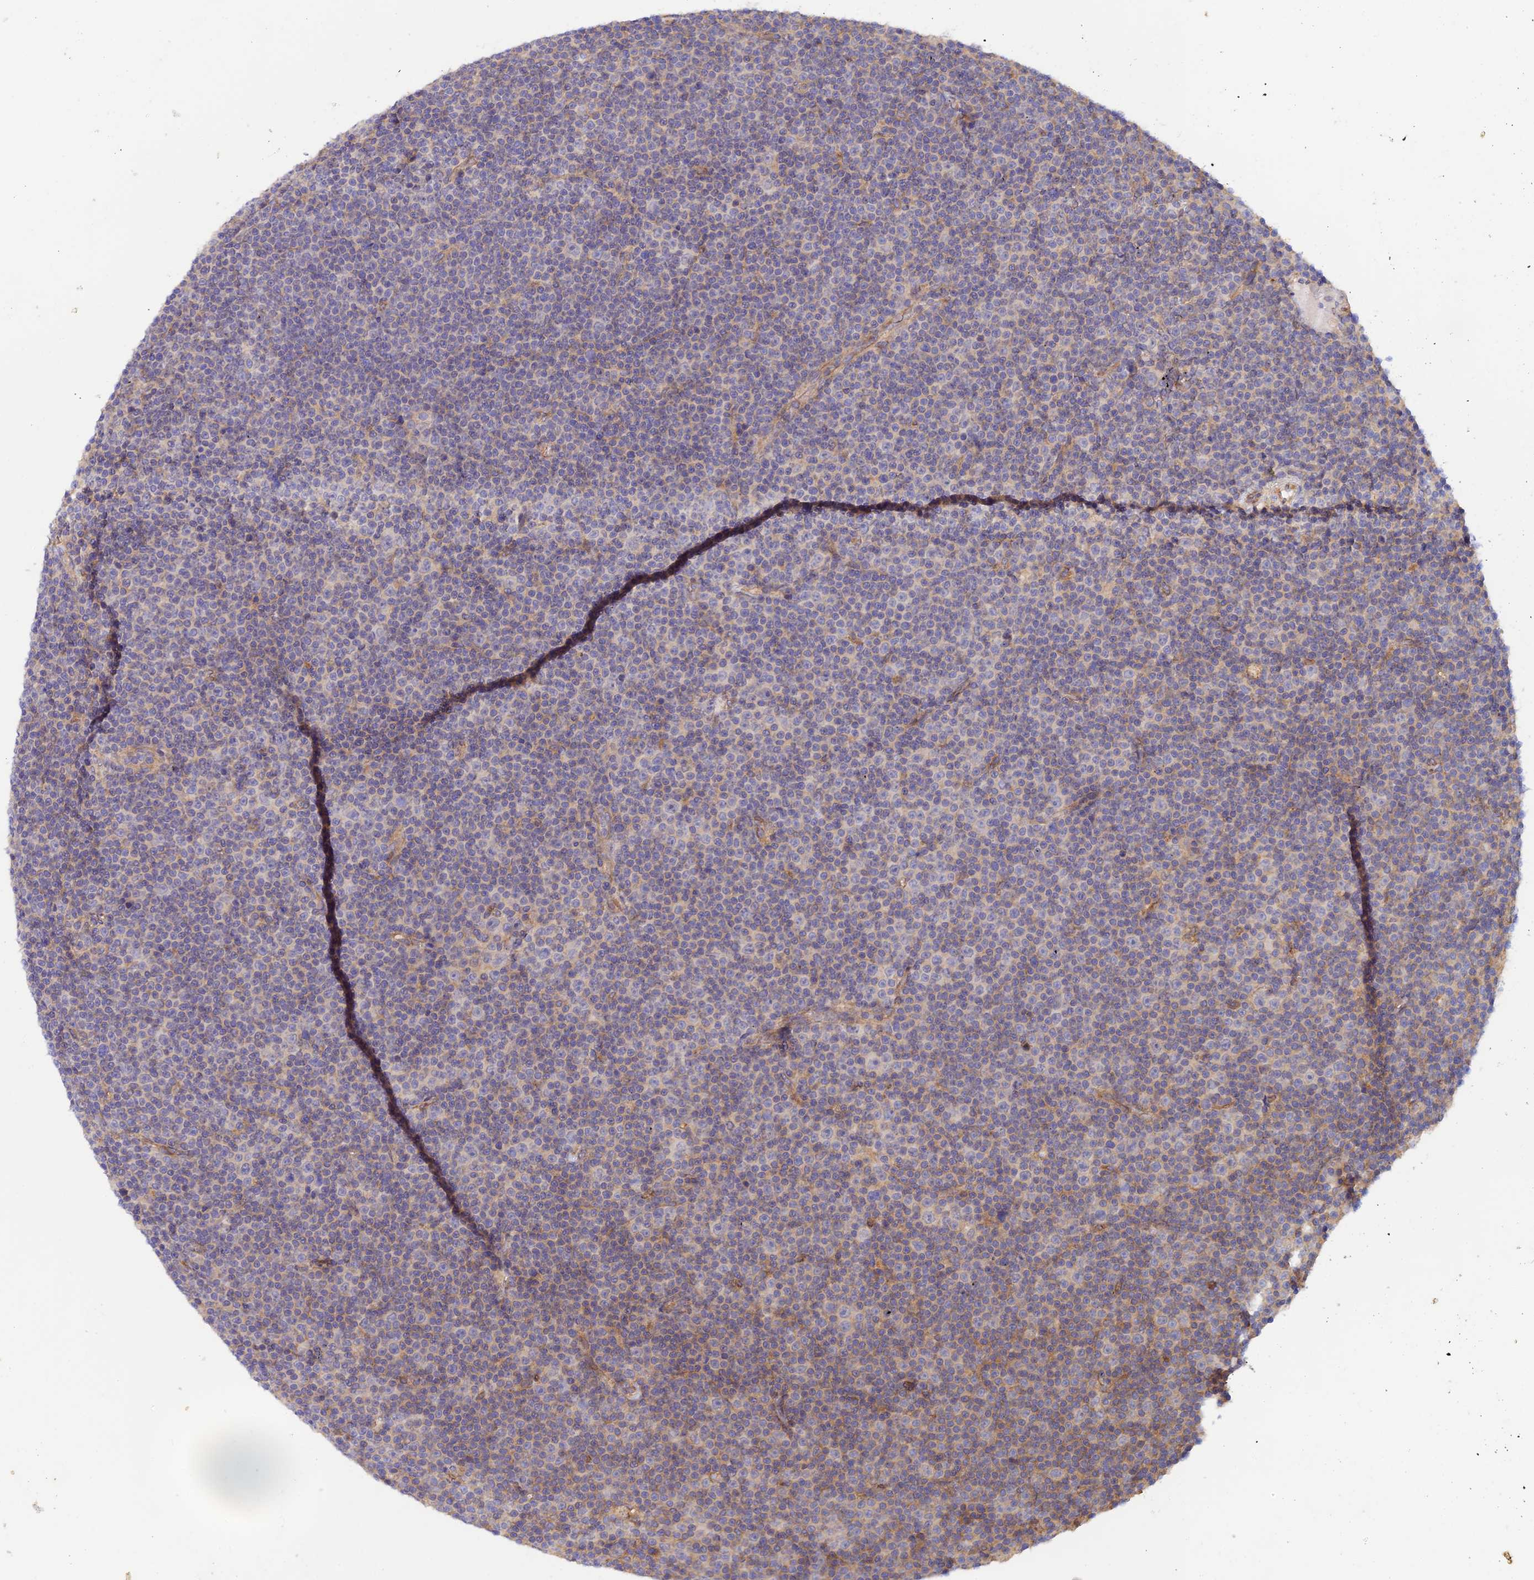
{"staining": {"intensity": "negative", "quantity": "none", "location": "none"}, "tissue": "lymphoma", "cell_type": "Tumor cells", "image_type": "cancer", "snomed": [{"axis": "morphology", "description": "Malignant lymphoma, non-Hodgkin's type, Low grade"}, {"axis": "topography", "description": "Lymph node"}], "caption": "Immunohistochemistry of human lymphoma exhibits no staining in tumor cells.", "gene": "MYO9A", "patient": {"sex": "female", "age": 67}}